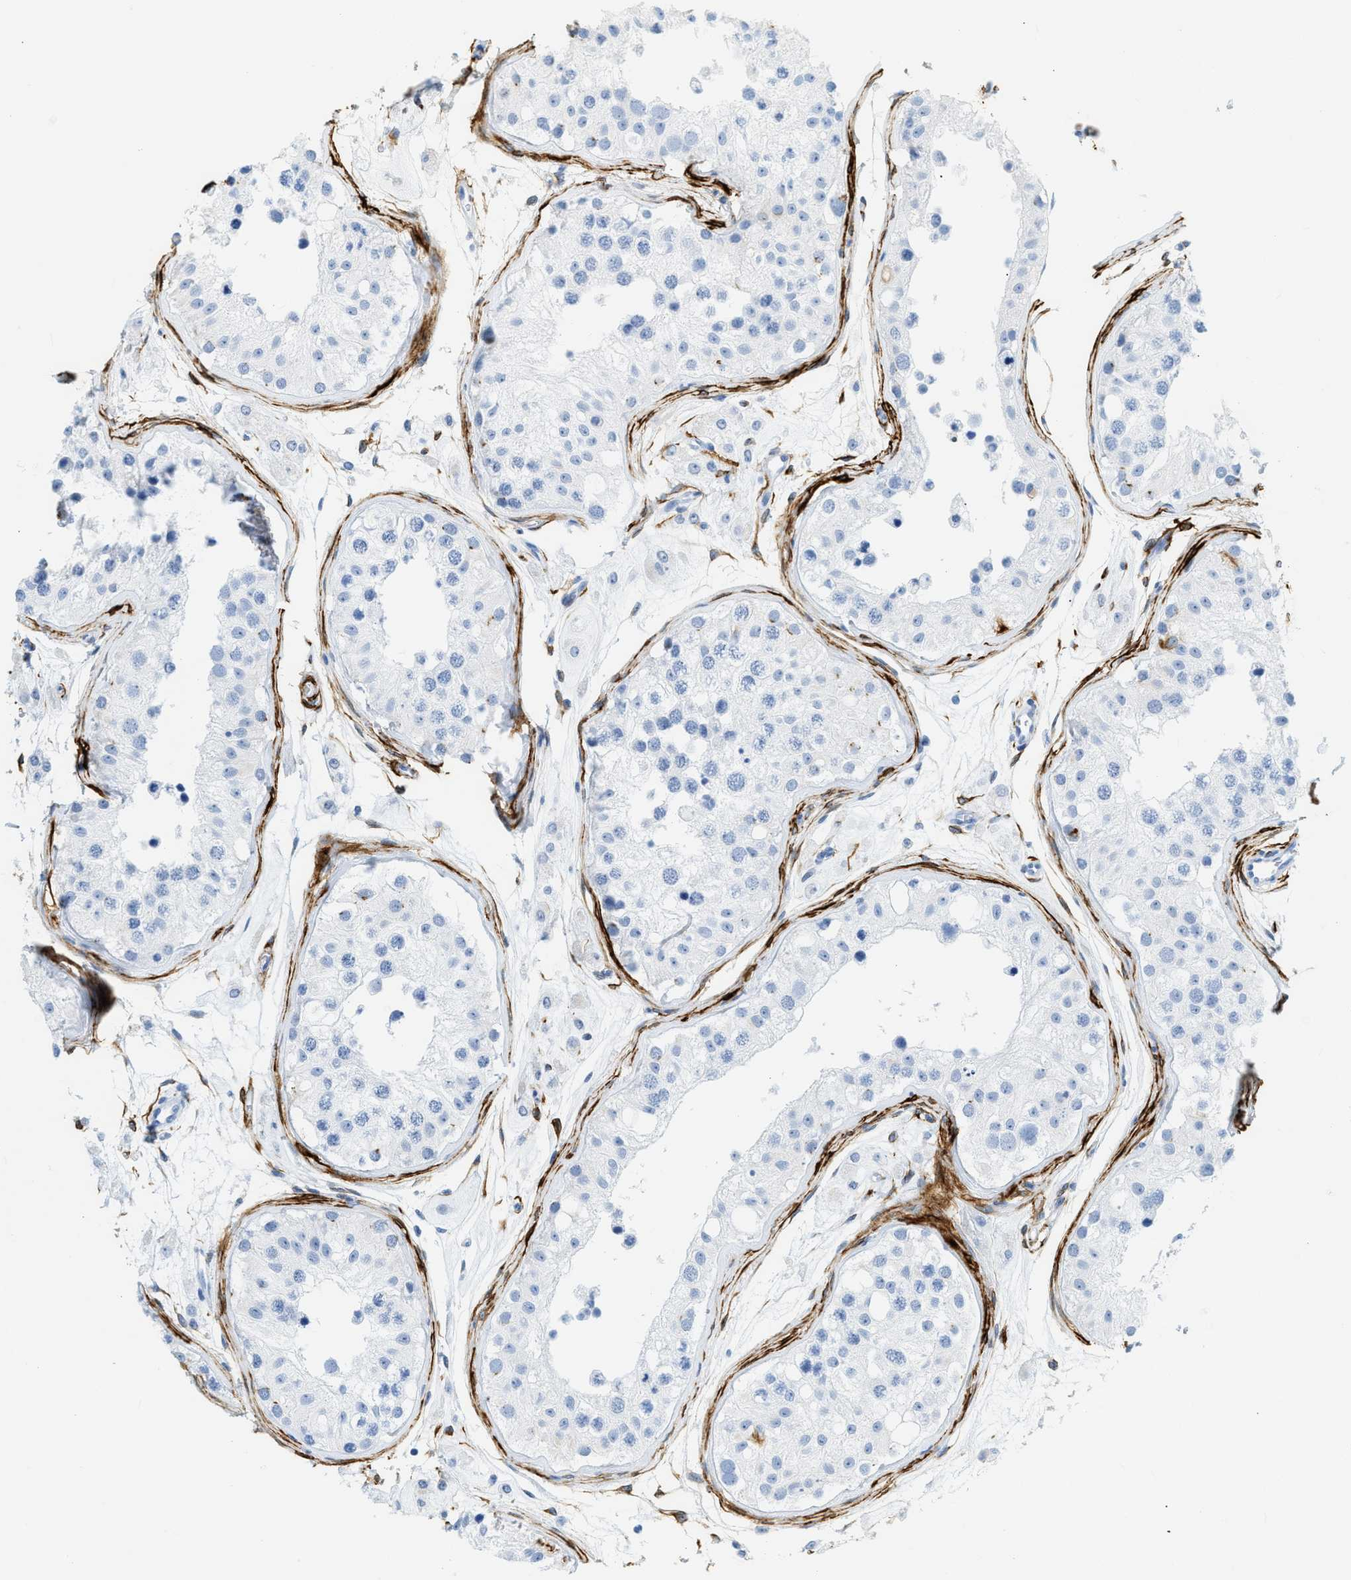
{"staining": {"intensity": "negative", "quantity": "none", "location": "none"}, "tissue": "testis", "cell_type": "Cells in seminiferous ducts", "image_type": "normal", "snomed": [{"axis": "morphology", "description": "Normal tissue, NOS"}, {"axis": "morphology", "description": "Adenocarcinoma, metastatic, NOS"}, {"axis": "topography", "description": "Testis"}], "caption": "Cells in seminiferous ducts are negative for brown protein staining in normal testis. Brightfield microscopy of immunohistochemistry (IHC) stained with DAB (3,3'-diaminobenzidine) (brown) and hematoxylin (blue), captured at high magnification.", "gene": "DES", "patient": {"sex": "male", "age": 26}}